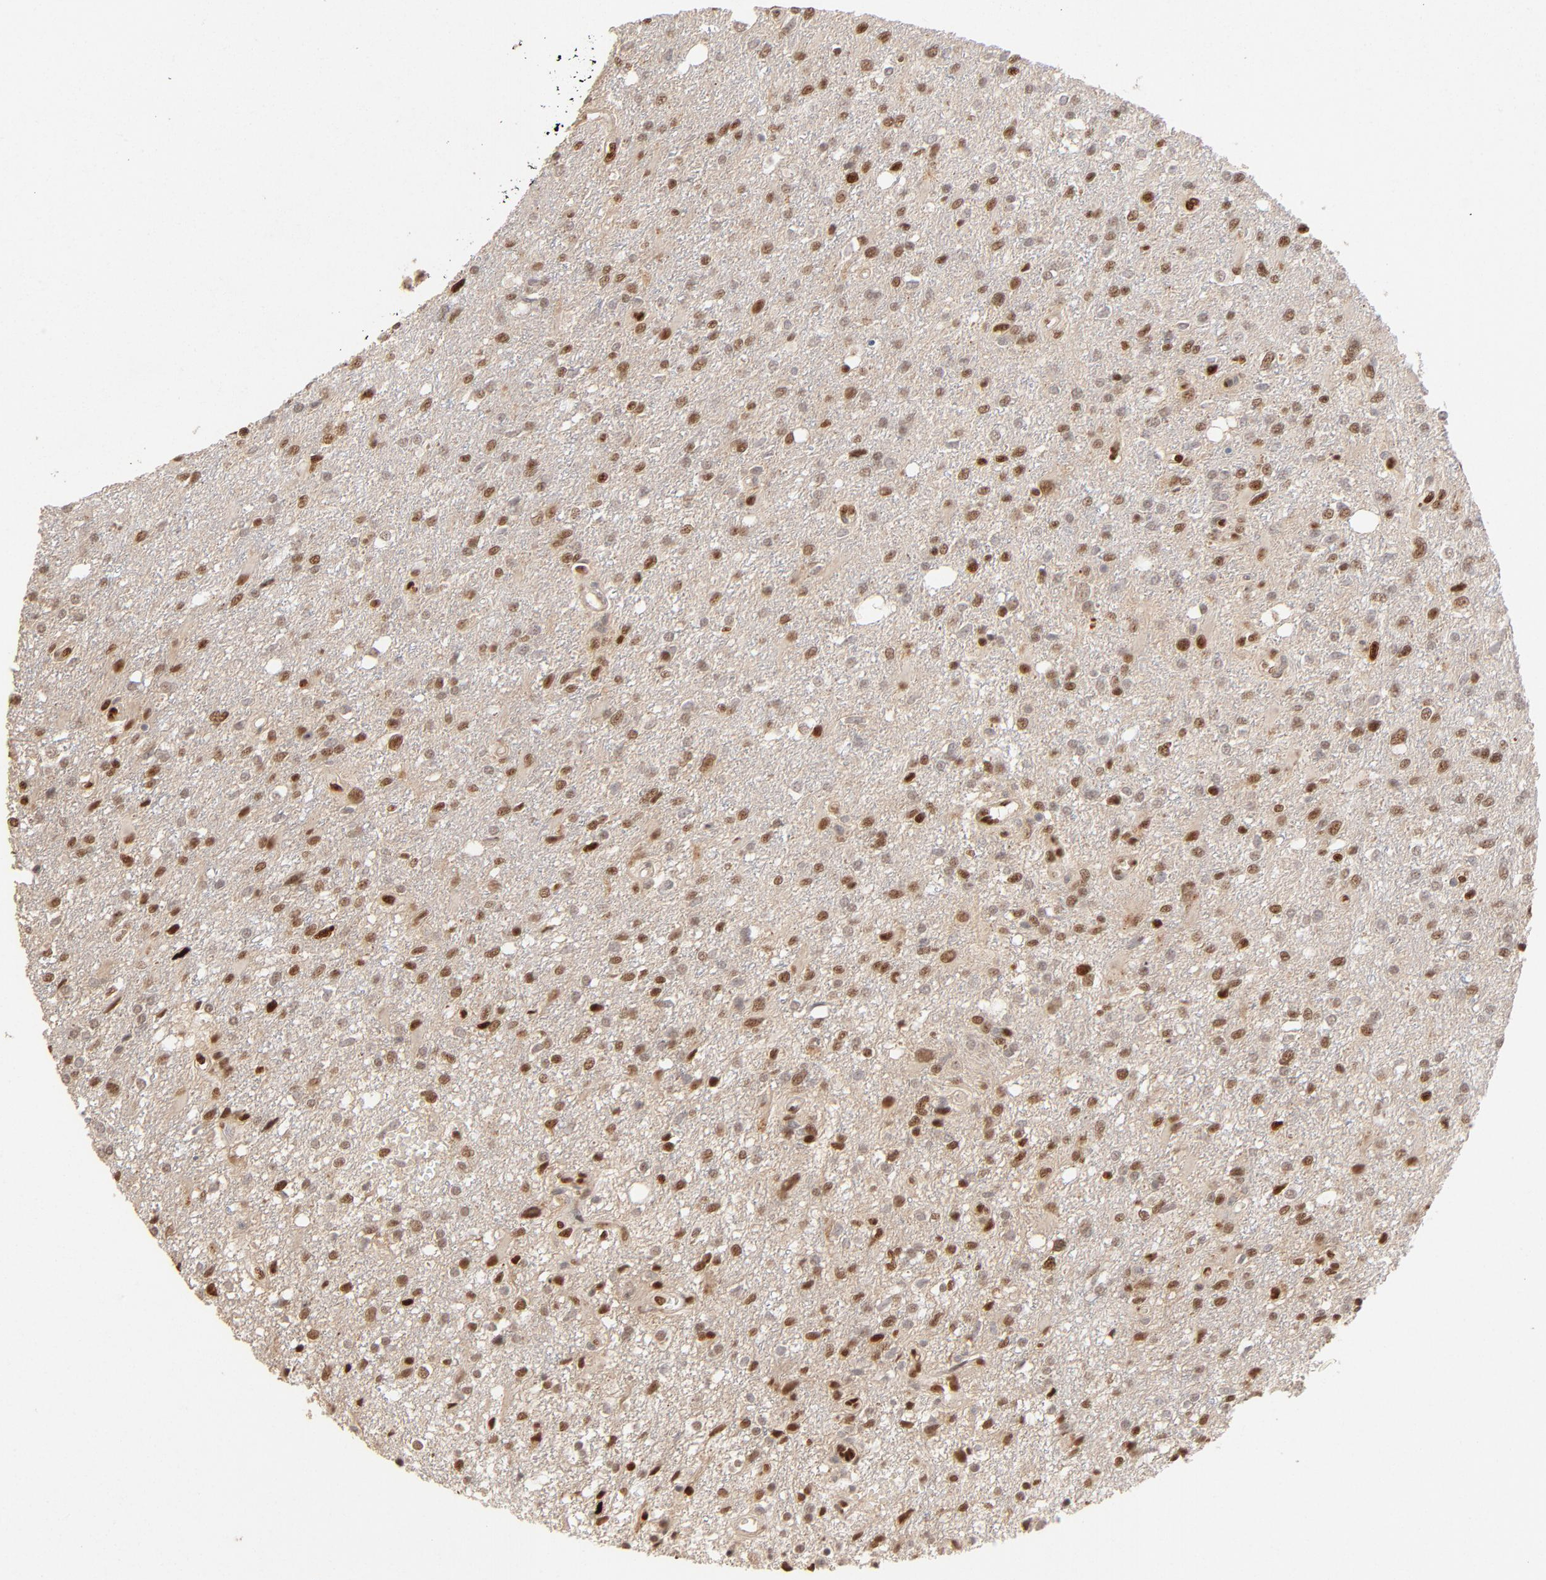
{"staining": {"intensity": "moderate", "quantity": ">75%", "location": "nuclear"}, "tissue": "glioma", "cell_type": "Tumor cells", "image_type": "cancer", "snomed": [{"axis": "morphology", "description": "Glioma, malignant, High grade"}, {"axis": "topography", "description": "Cerebral cortex"}], "caption": "A histopathology image of human glioma stained for a protein displays moderate nuclear brown staining in tumor cells.", "gene": "NFIB", "patient": {"sex": "male", "age": 76}}